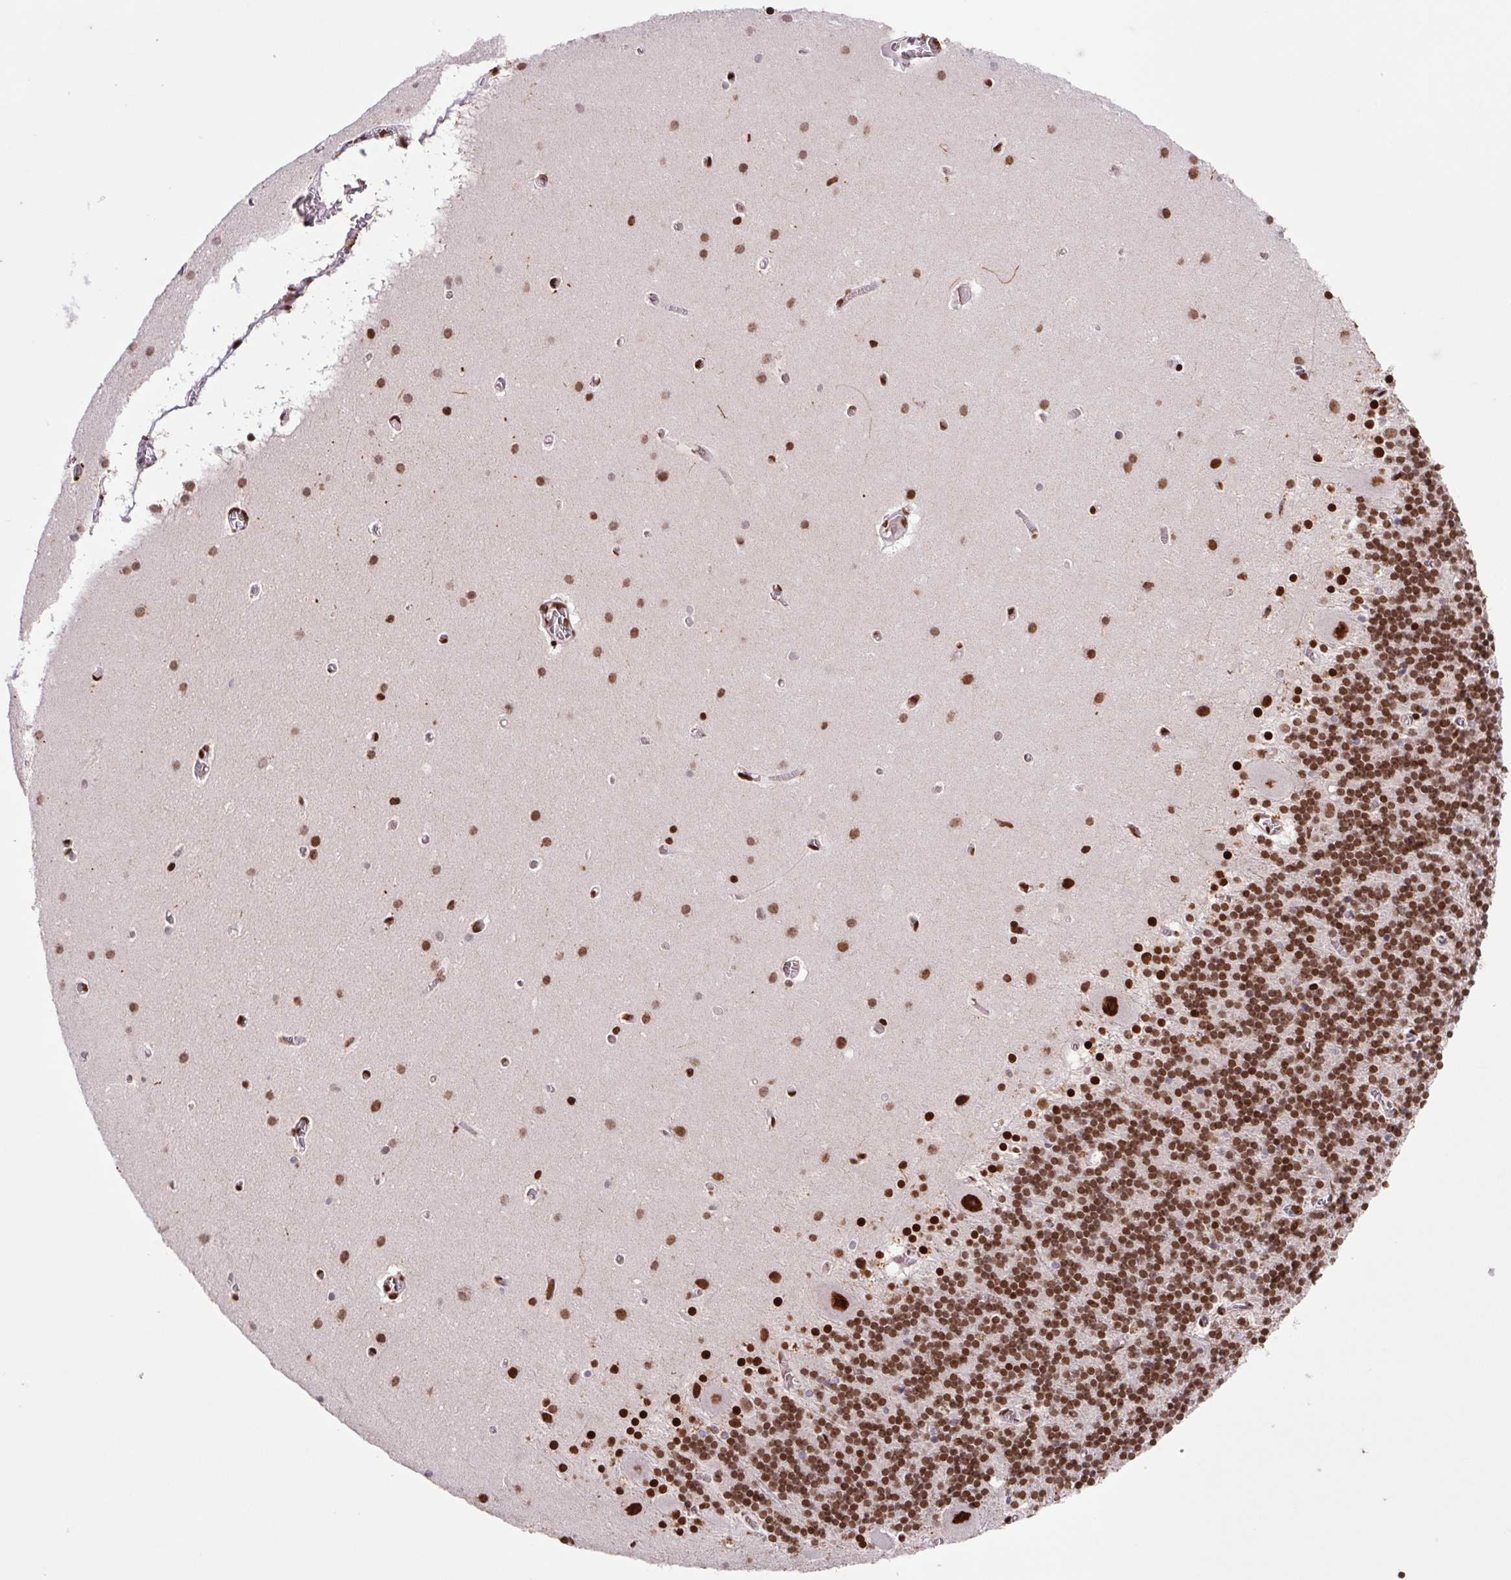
{"staining": {"intensity": "strong", "quantity": "25%-75%", "location": "nuclear"}, "tissue": "cerebellum", "cell_type": "Cells in granular layer", "image_type": "normal", "snomed": [{"axis": "morphology", "description": "Normal tissue, NOS"}, {"axis": "topography", "description": "Cerebellum"}], "caption": "About 25%-75% of cells in granular layer in benign cerebellum exhibit strong nuclear protein positivity as visualized by brown immunohistochemical staining.", "gene": "LDLRAD4", "patient": {"sex": "male", "age": 70}}